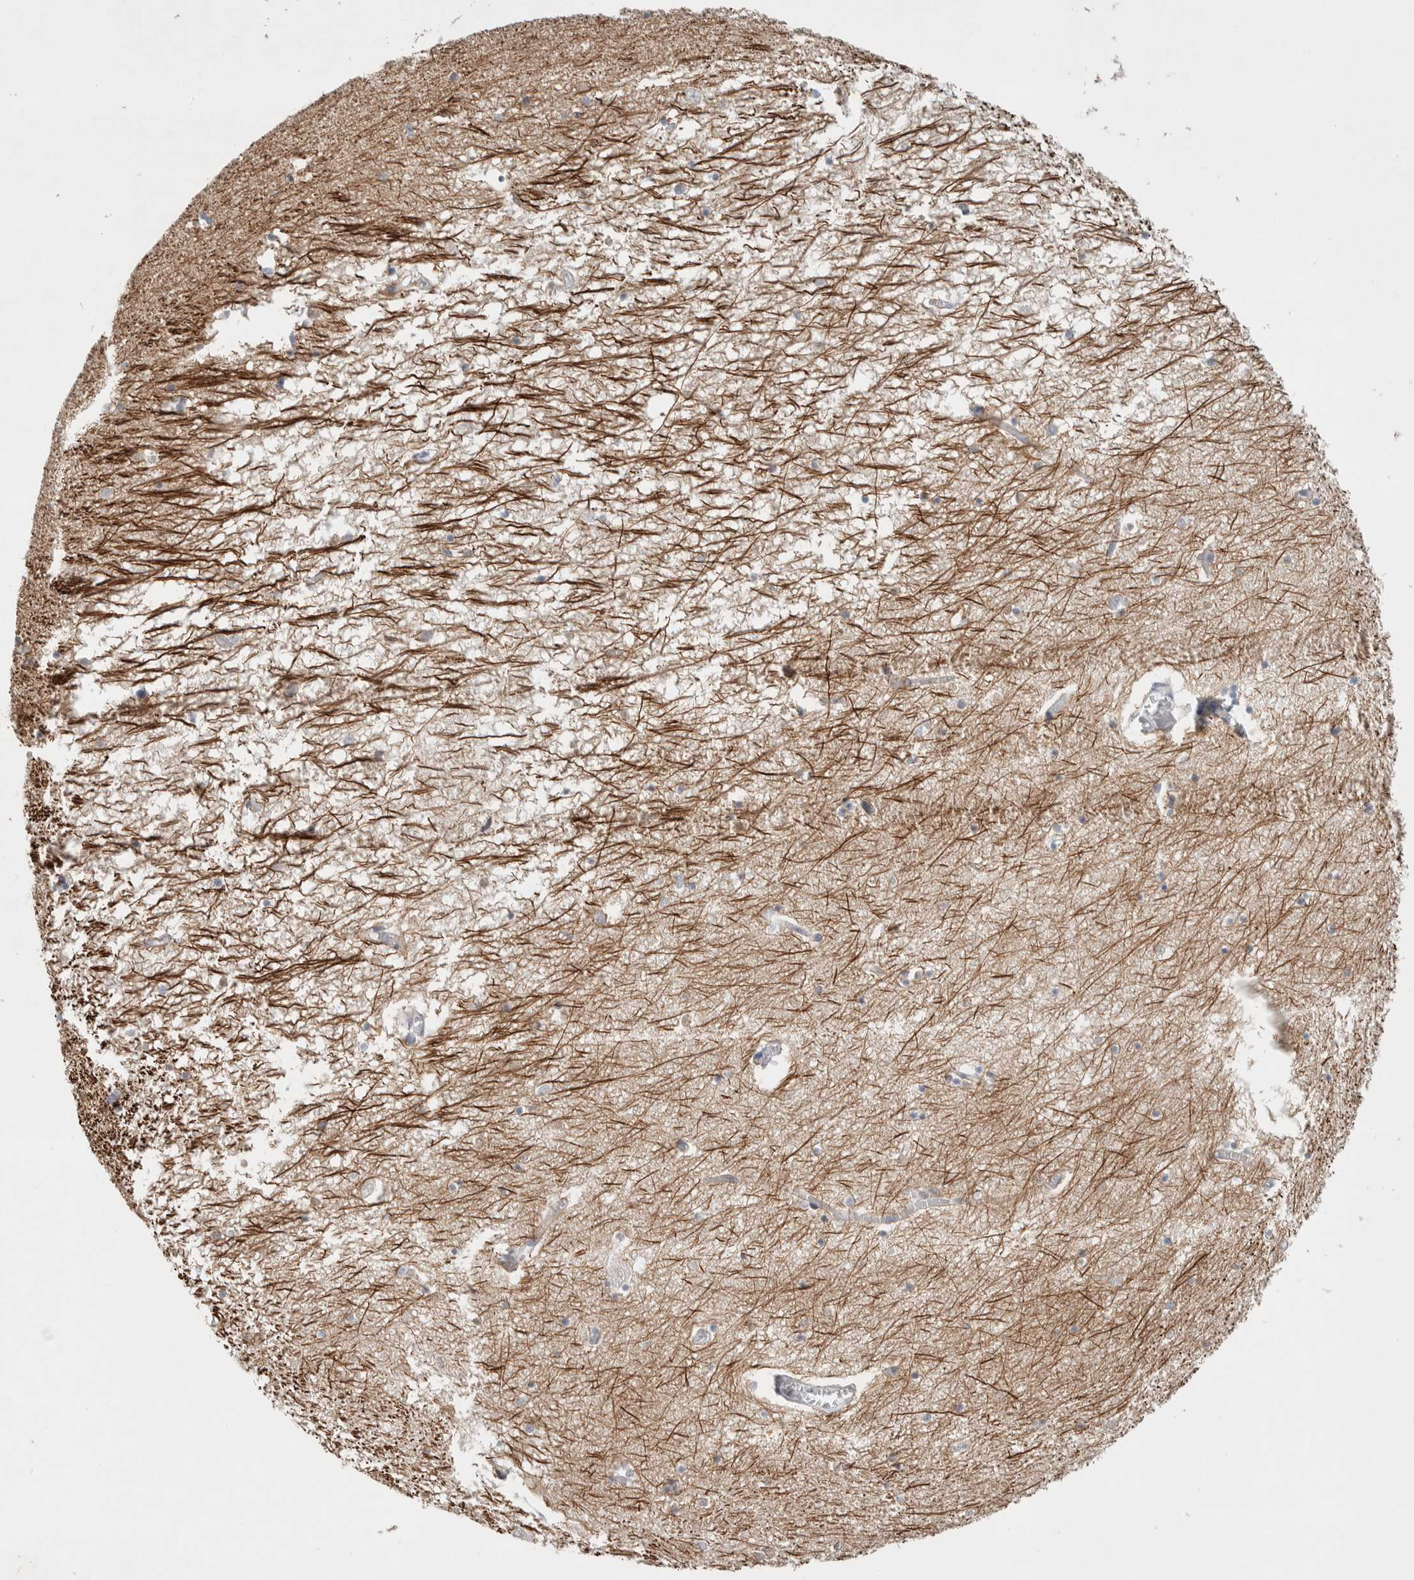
{"staining": {"intensity": "negative", "quantity": "none", "location": "none"}, "tissue": "hippocampus", "cell_type": "Glial cells", "image_type": "normal", "snomed": [{"axis": "morphology", "description": "Normal tissue, NOS"}, {"axis": "topography", "description": "Hippocampus"}], "caption": "IHC histopathology image of normal hippocampus: human hippocampus stained with DAB reveals no significant protein expression in glial cells. (DAB immunohistochemistry, high magnification).", "gene": "DEPTOR", "patient": {"sex": "male", "age": 70}}